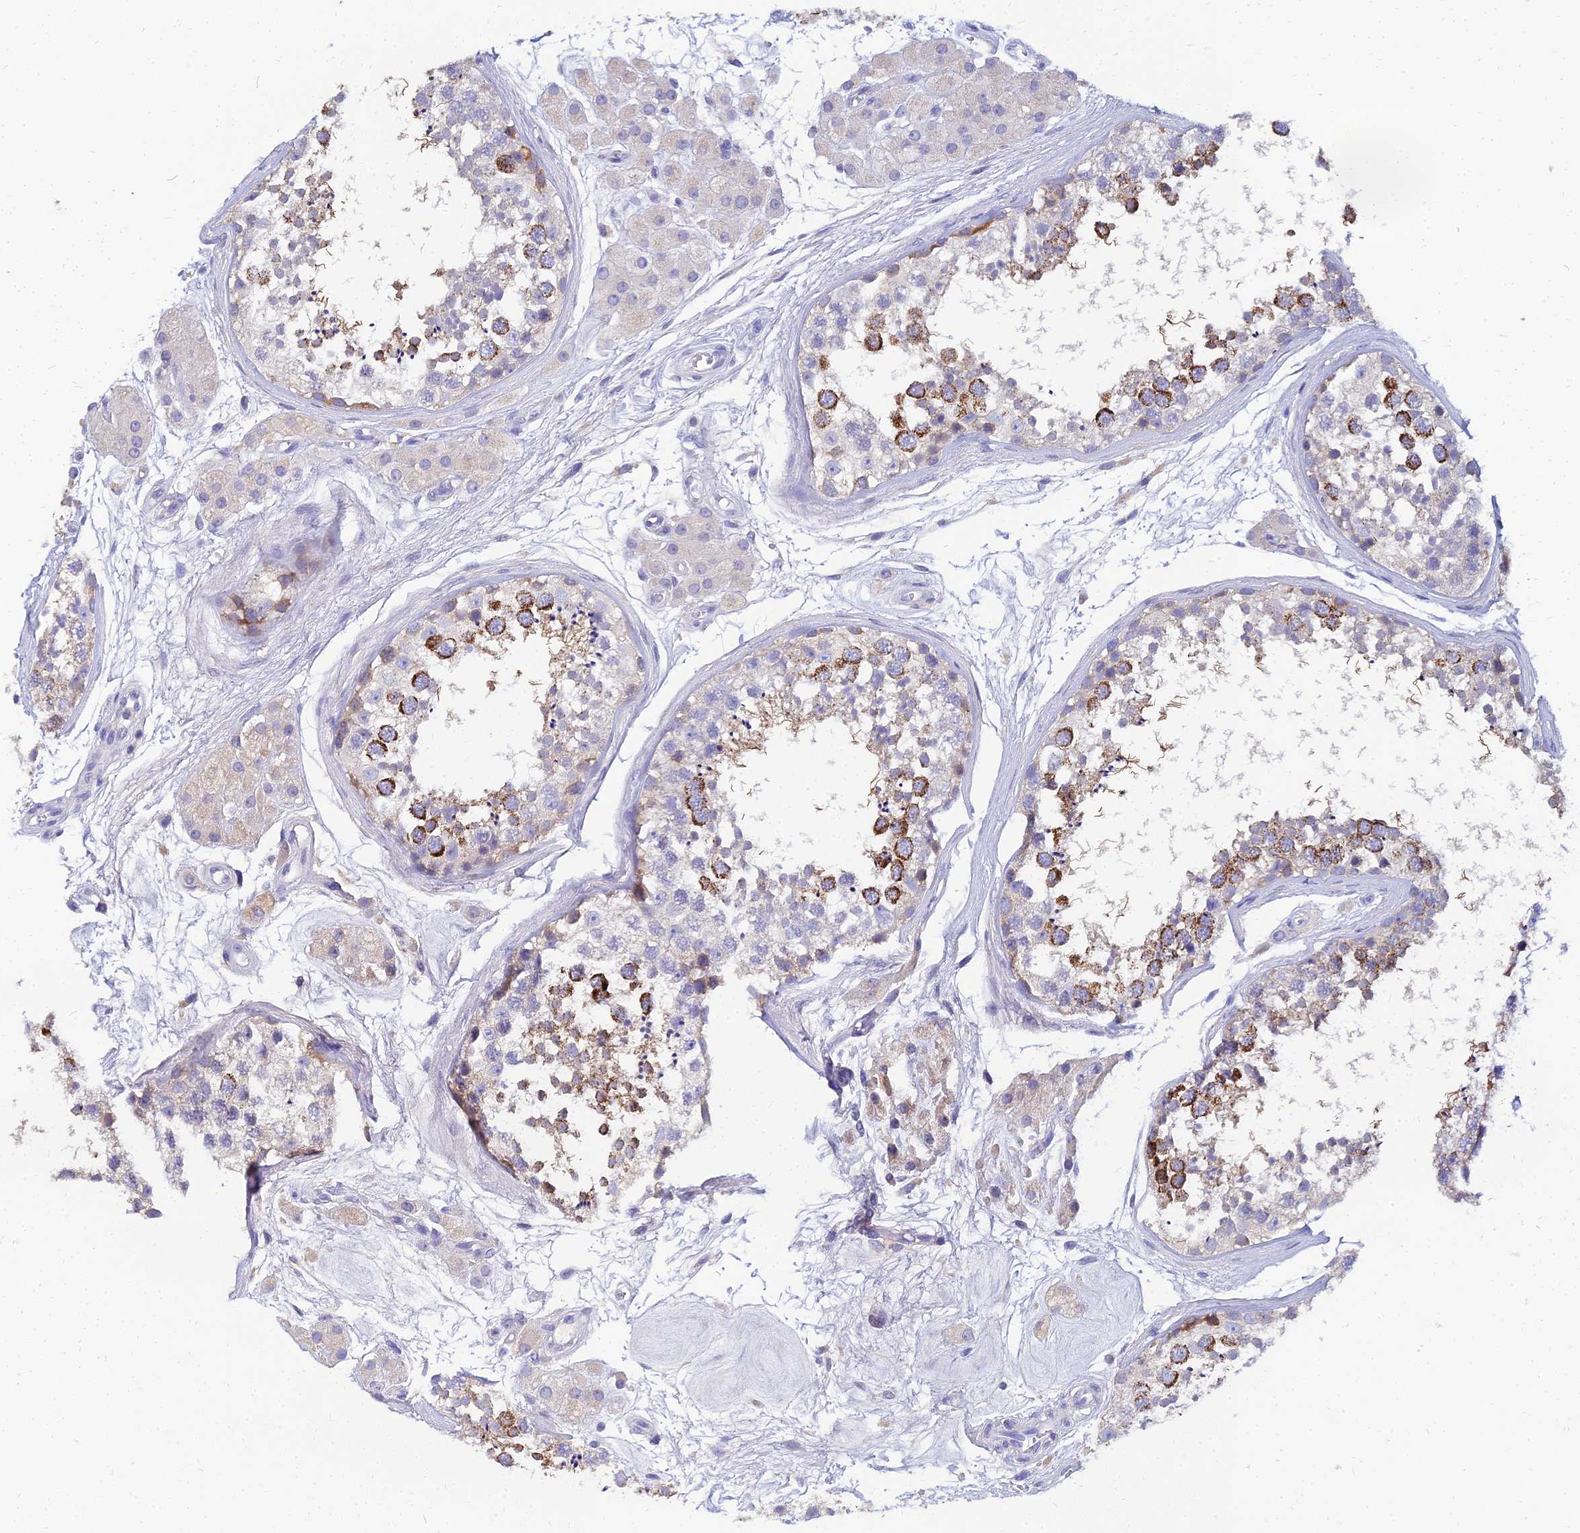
{"staining": {"intensity": "strong", "quantity": "<25%", "location": "cytoplasmic/membranous"}, "tissue": "testis", "cell_type": "Cells in seminiferous ducts", "image_type": "normal", "snomed": [{"axis": "morphology", "description": "Normal tissue, NOS"}, {"axis": "topography", "description": "Testis"}], "caption": "A medium amount of strong cytoplasmic/membranous positivity is seen in about <25% of cells in seminiferous ducts in unremarkable testis.", "gene": "NPY", "patient": {"sex": "male", "age": 56}}